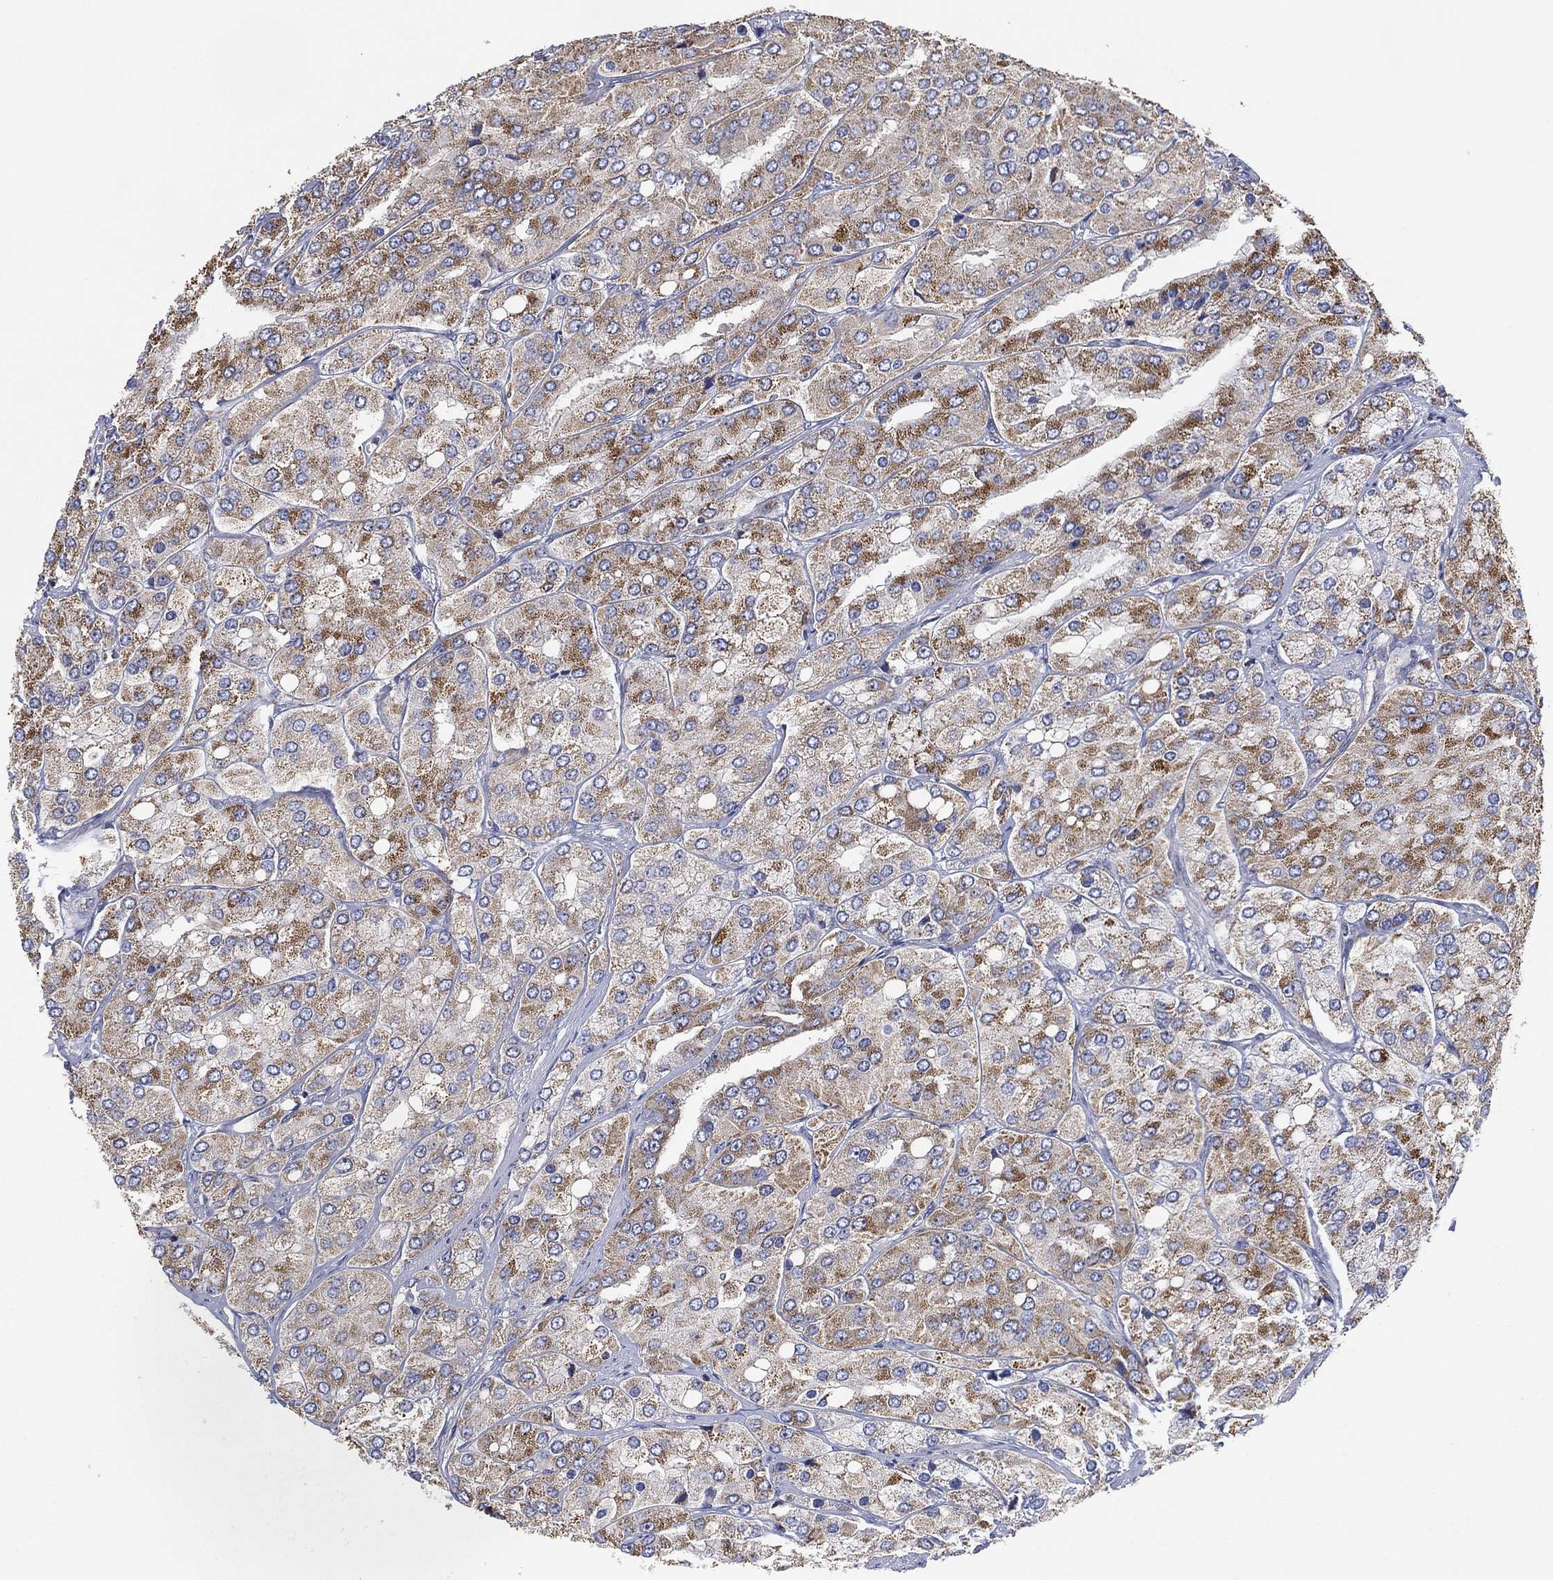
{"staining": {"intensity": "moderate", "quantity": ">75%", "location": "cytoplasmic/membranous"}, "tissue": "prostate cancer", "cell_type": "Tumor cells", "image_type": "cancer", "snomed": [{"axis": "morphology", "description": "Adenocarcinoma, Low grade"}, {"axis": "topography", "description": "Prostate"}], "caption": "Immunohistochemical staining of human low-grade adenocarcinoma (prostate) reveals moderate cytoplasmic/membranous protein staining in approximately >75% of tumor cells. (DAB (3,3'-diaminobenzidine) IHC, brown staining for protein, blue staining for nuclei).", "gene": "GCAT", "patient": {"sex": "male", "age": 69}}